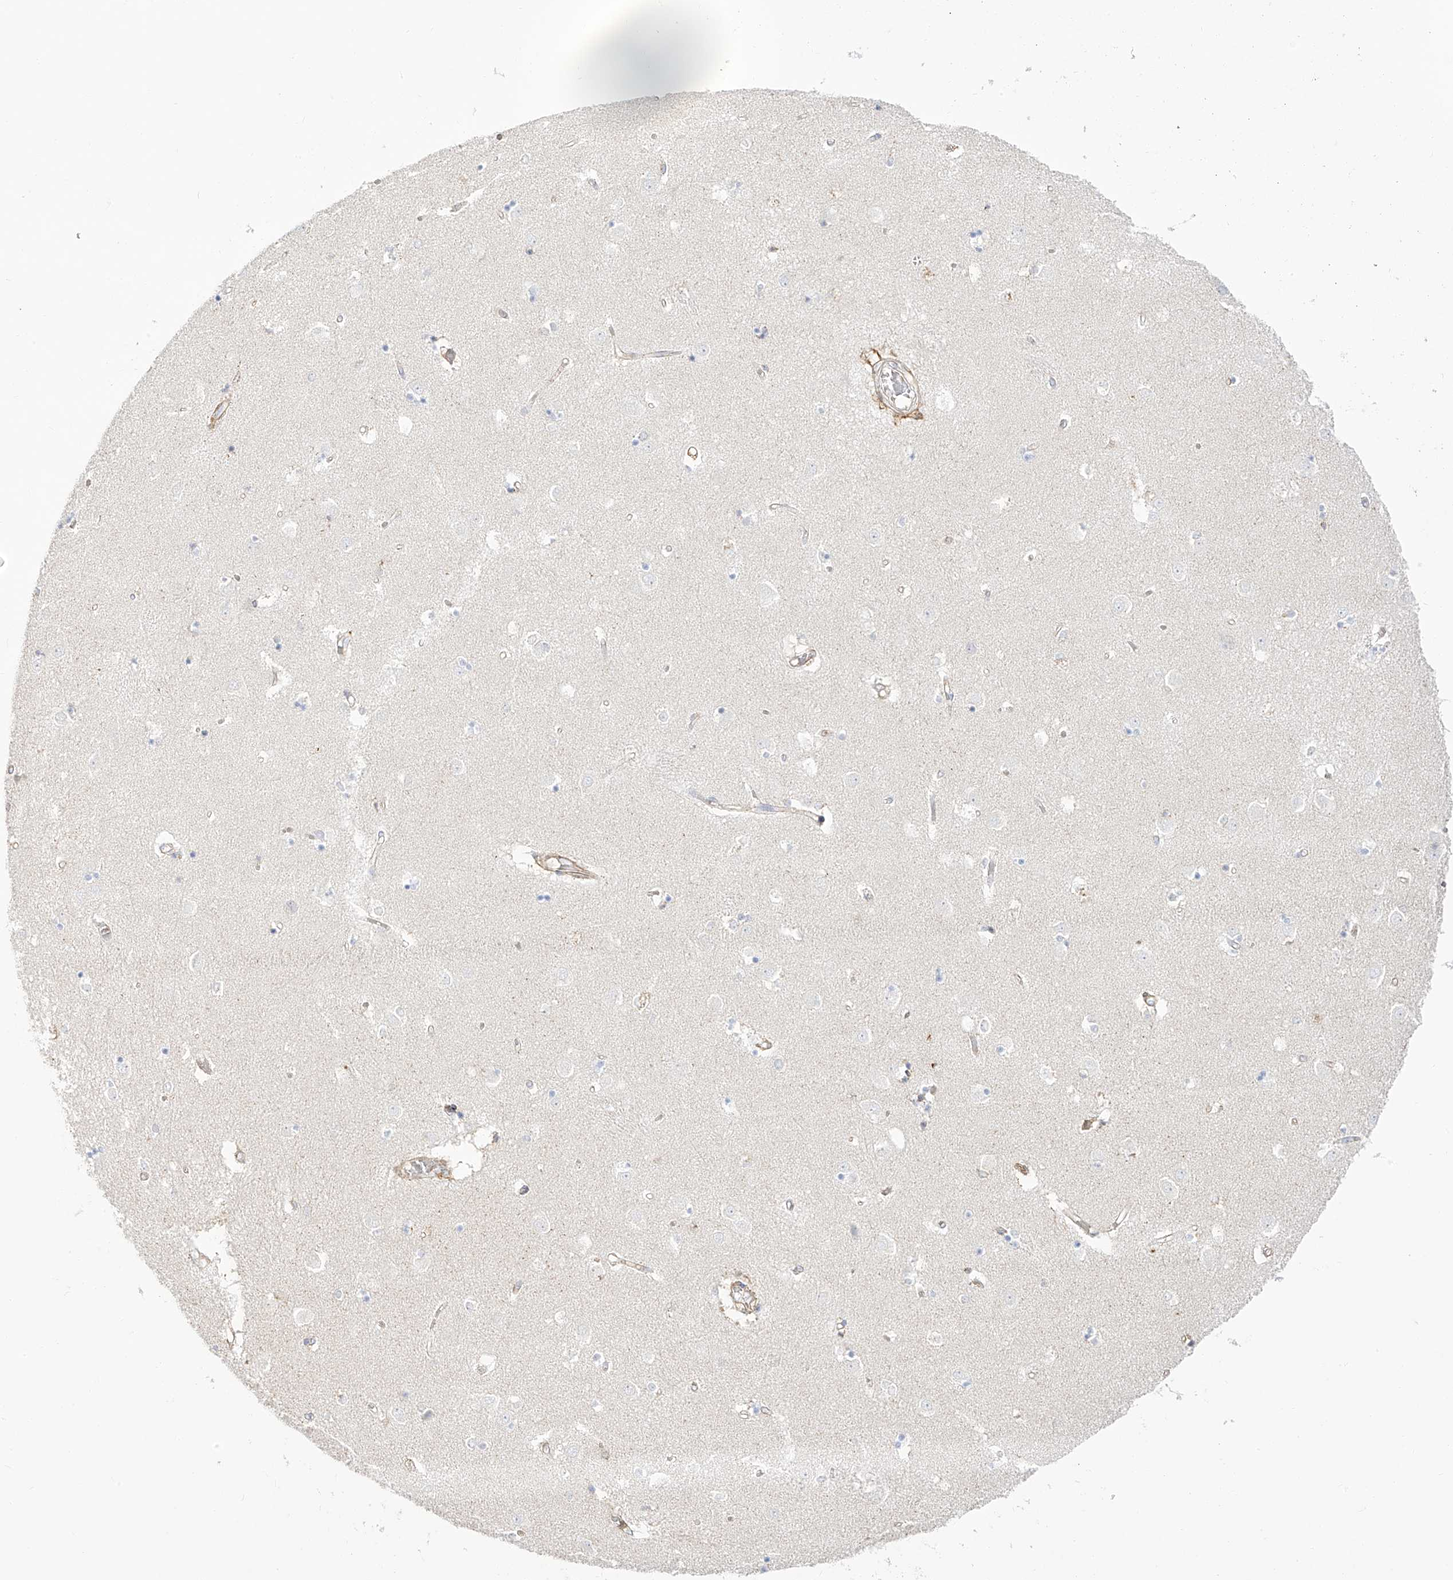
{"staining": {"intensity": "negative", "quantity": "none", "location": "none"}, "tissue": "caudate", "cell_type": "Glial cells", "image_type": "normal", "snomed": [{"axis": "morphology", "description": "Normal tissue, NOS"}, {"axis": "topography", "description": "Lateral ventricle wall"}], "caption": "The image demonstrates no significant staining in glial cells of caudate. (Immunohistochemistry, brightfield microscopy, high magnification).", "gene": "ZGRF1", "patient": {"sex": "male", "age": 45}}